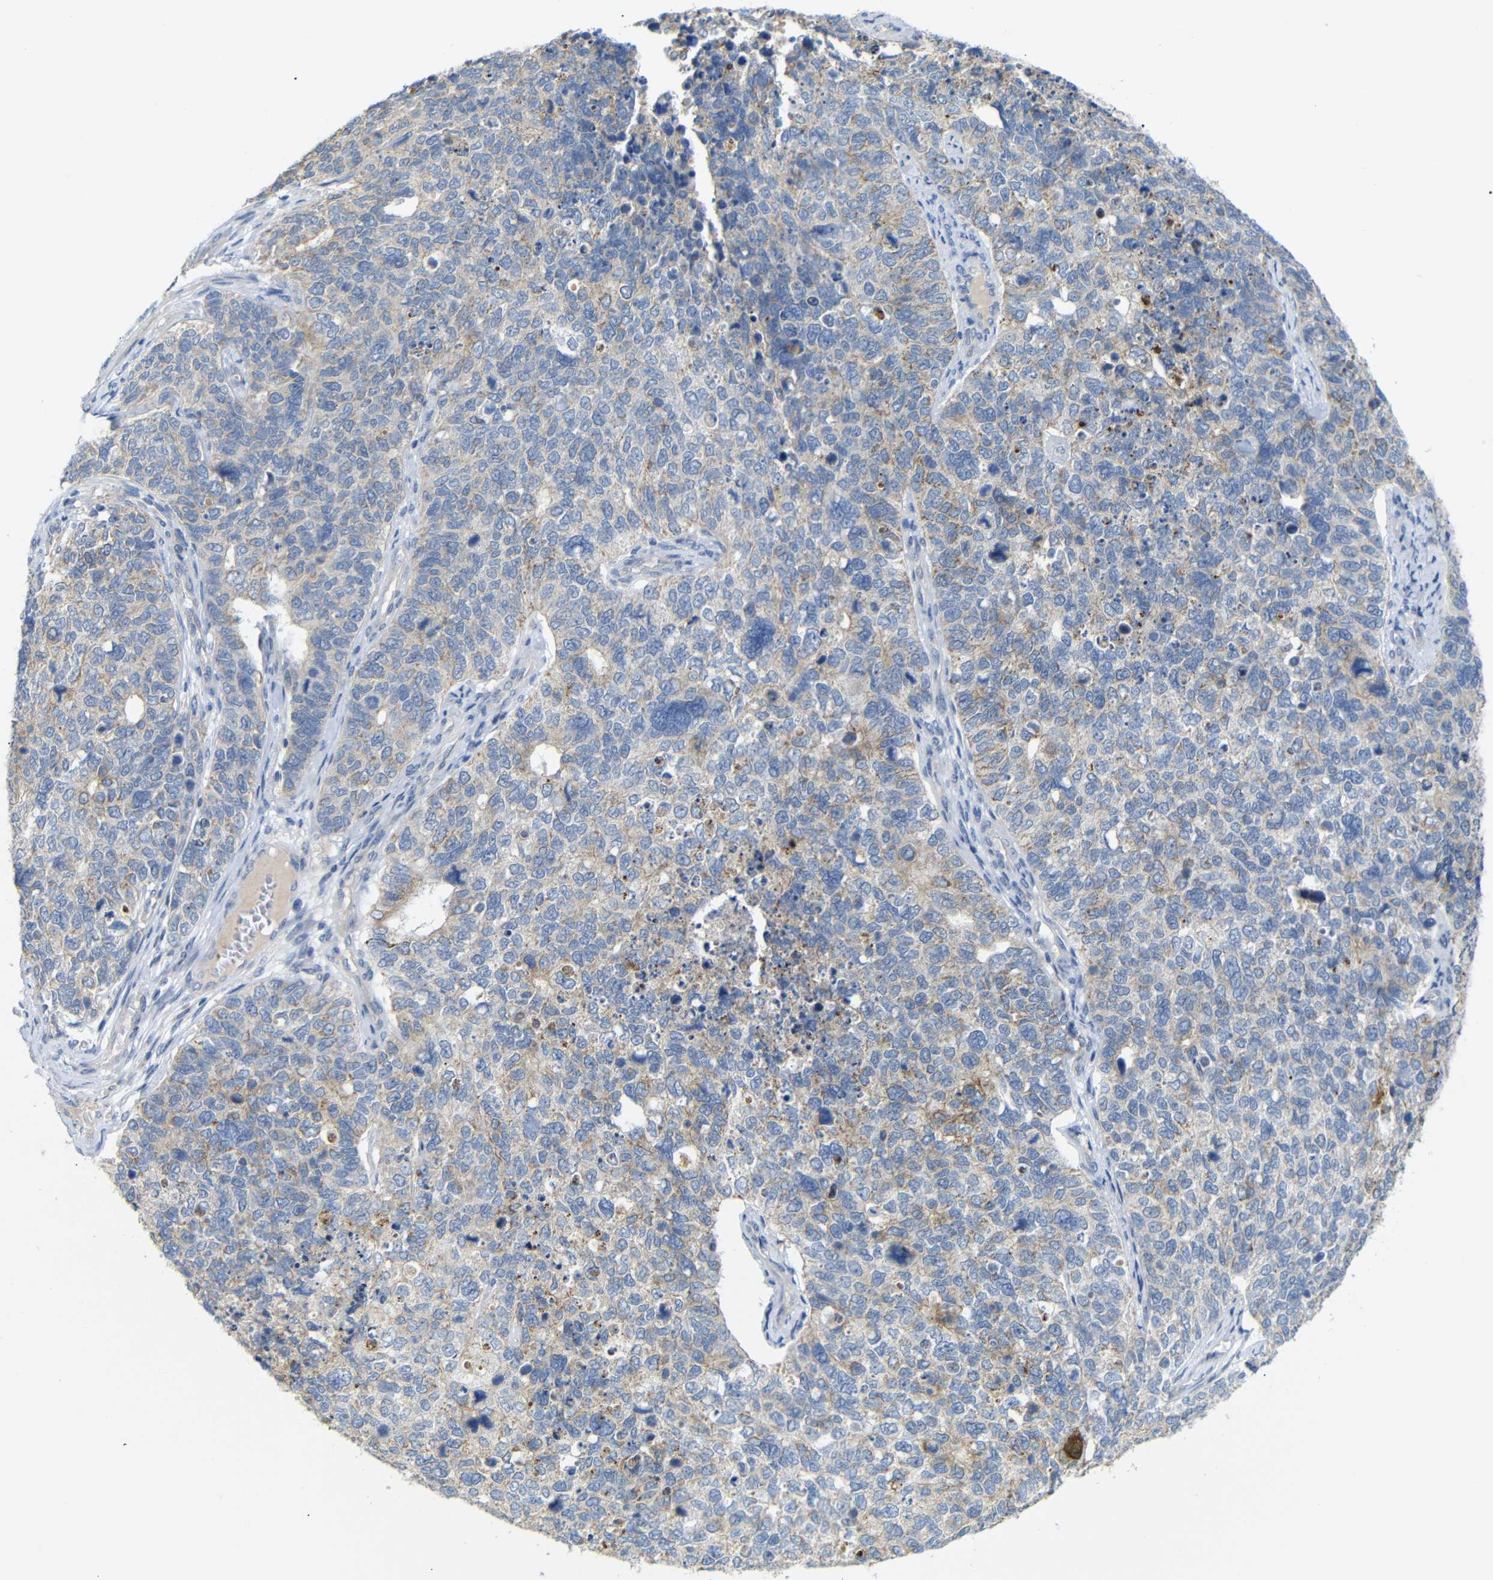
{"staining": {"intensity": "moderate", "quantity": ">75%", "location": "cytoplasmic/membranous"}, "tissue": "cervical cancer", "cell_type": "Tumor cells", "image_type": "cancer", "snomed": [{"axis": "morphology", "description": "Squamous cell carcinoma, NOS"}, {"axis": "topography", "description": "Cervix"}], "caption": "Immunohistochemistry of cervical squamous cell carcinoma exhibits medium levels of moderate cytoplasmic/membranous staining in approximately >75% of tumor cells.", "gene": "ALOX15", "patient": {"sex": "female", "age": 63}}